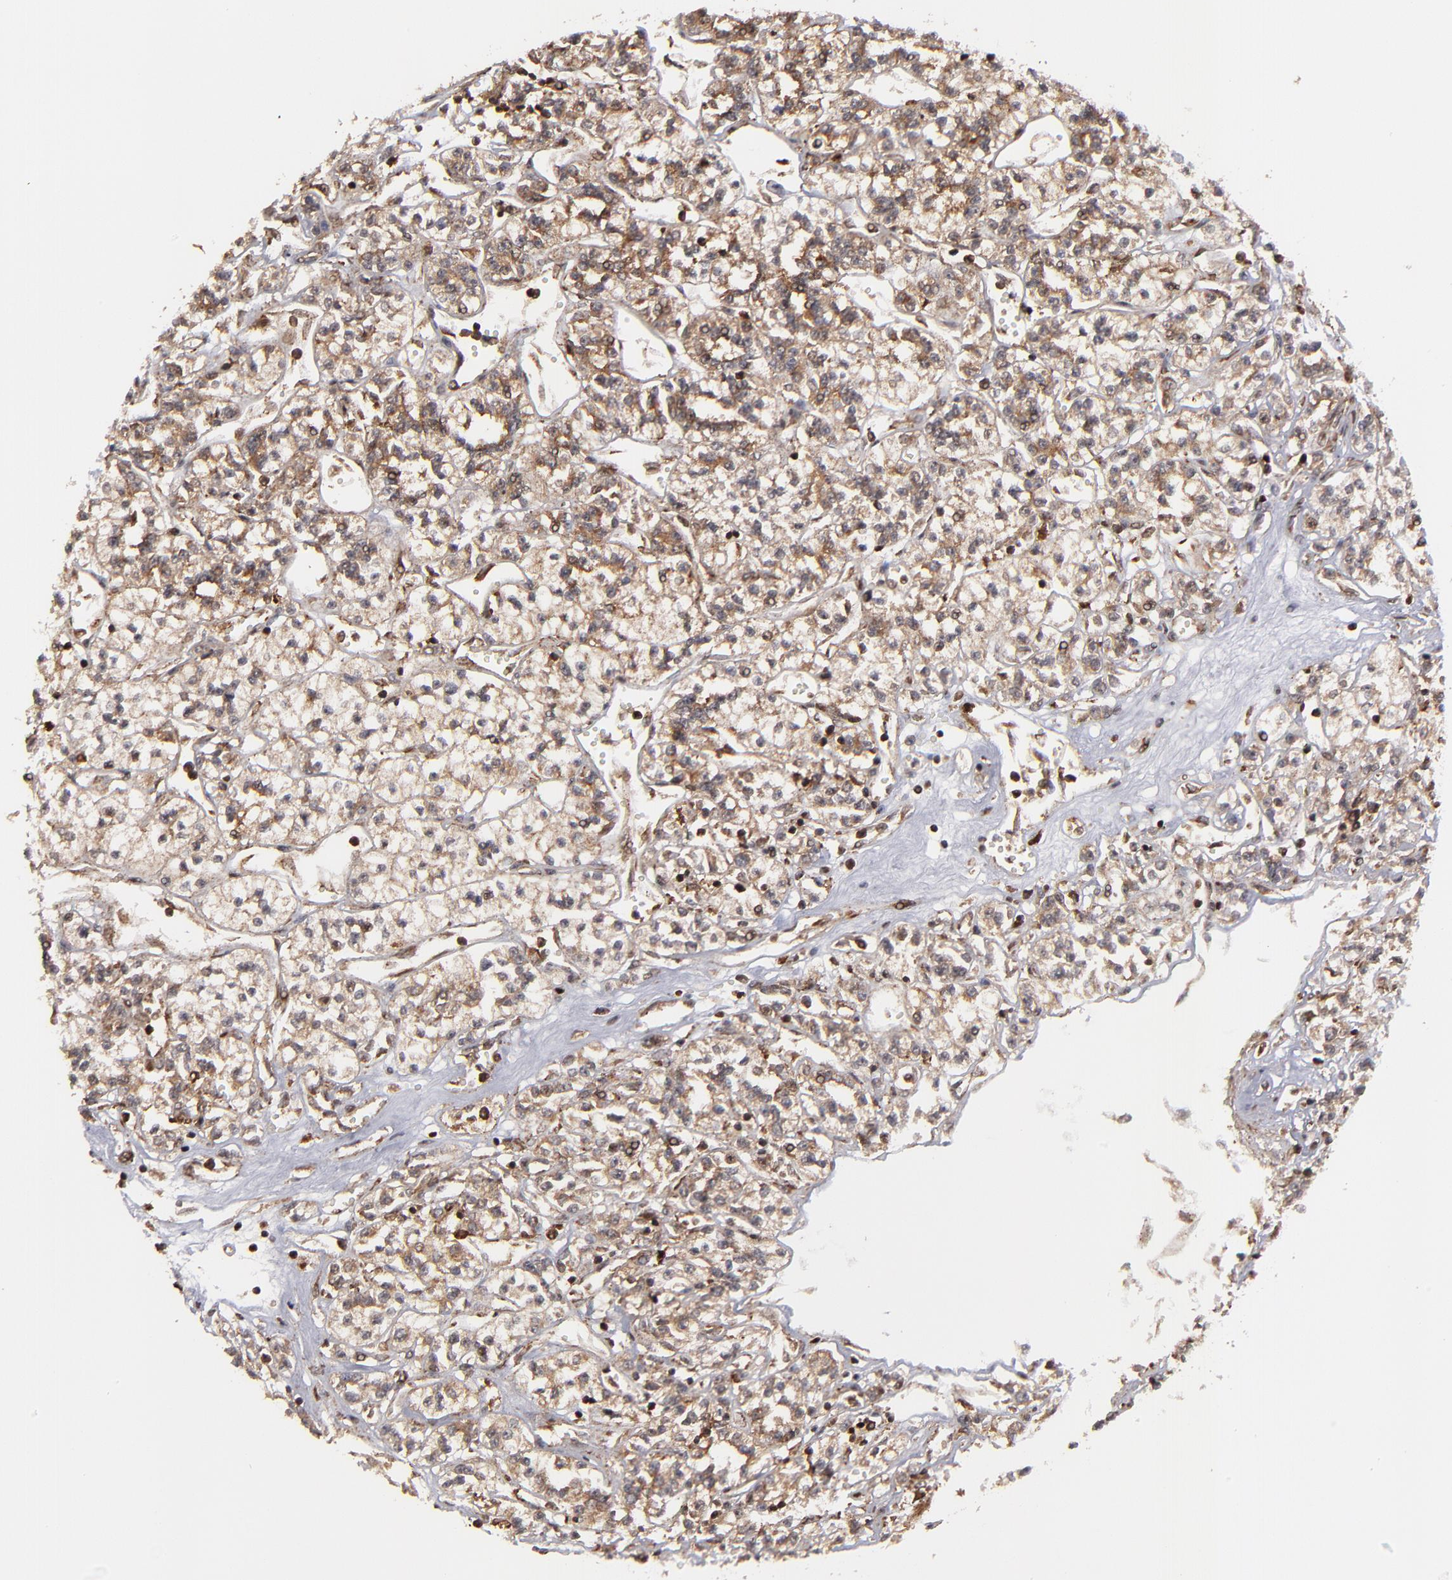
{"staining": {"intensity": "strong", "quantity": ">75%", "location": "cytoplasmic/membranous,nuclear"}, "tissue": "renal cancer", "cell_type": "Tumor cells", "image_type": "cancer", "snomed": [{"axis": "morphology", "description": "Adenocarcinoma, NOS"}, {"axis": "topography", "description": "Kidney"}], "caption": "Protein expression analysis of renal cancer (adenocarcinoma) displays strong cytoplasmic/membranous and nuclear expression in approximately >75% of tumor cells.", "gene": "RGS6", "patient": {"sex": "female", "age": 76}}